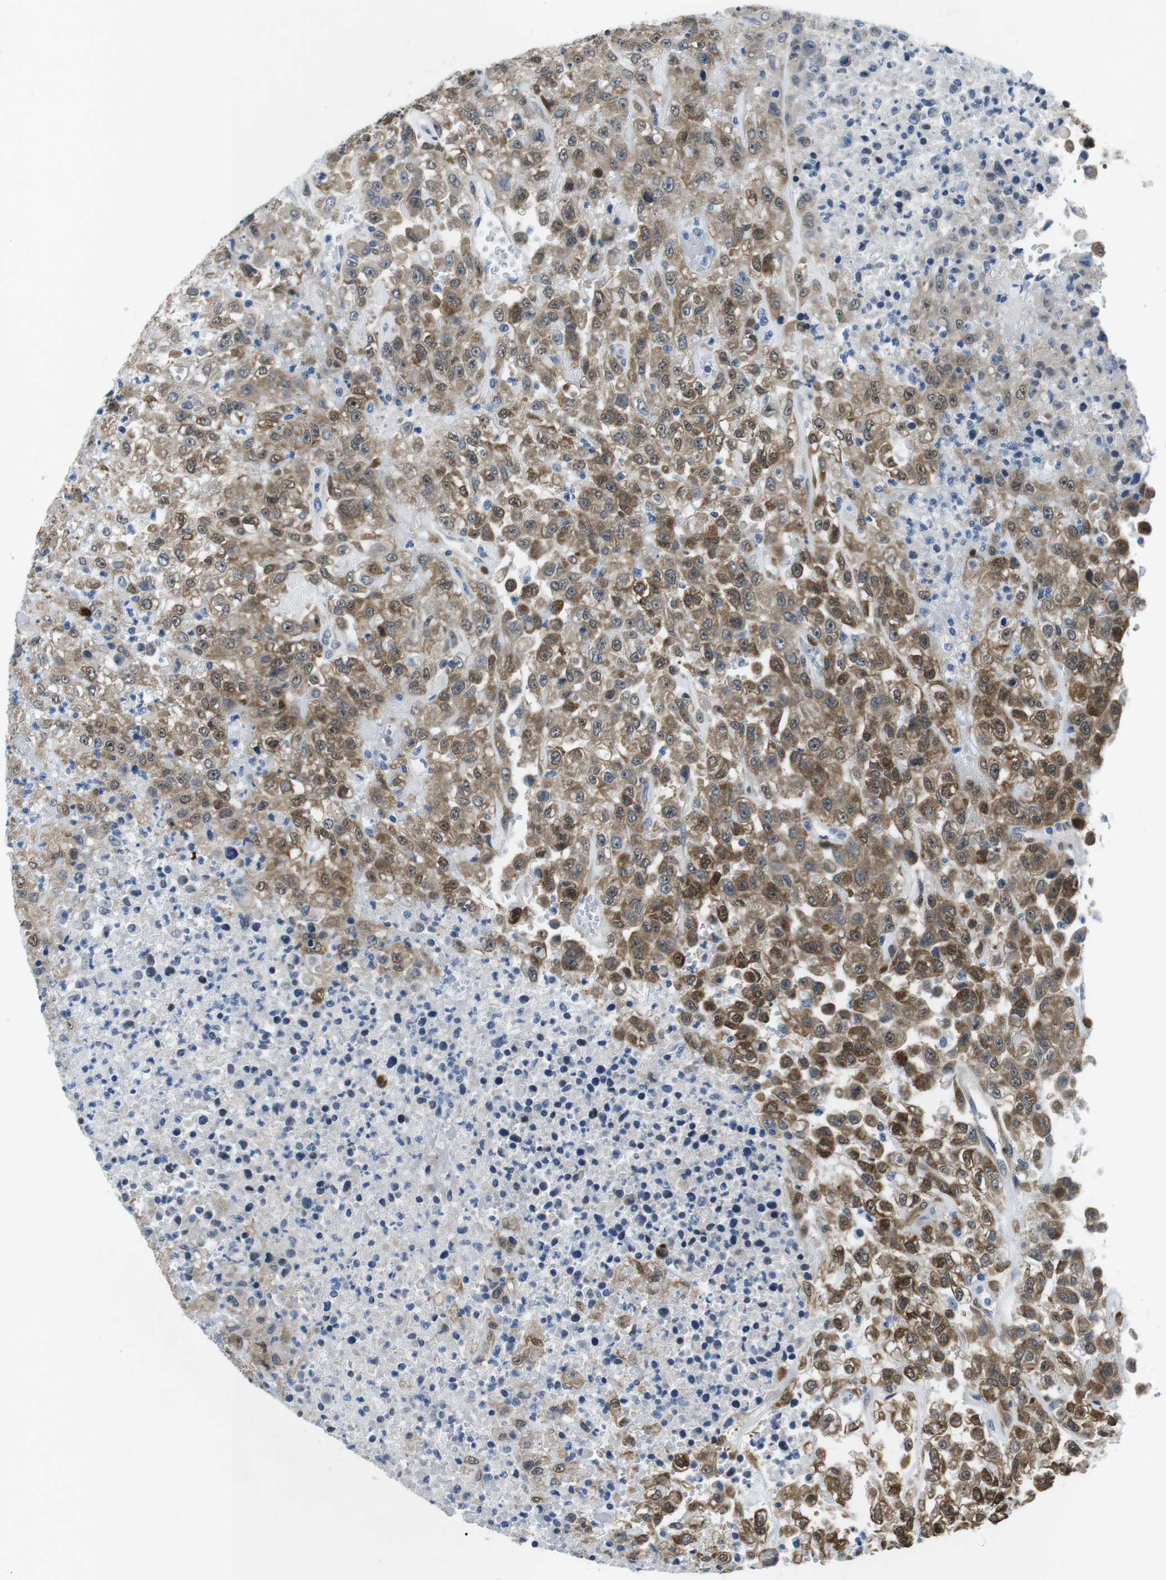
{"staining": {"intensity": "moderate", "quantity": ">75%", "location": "cytoplasmic/membranous"}, "tissue": "urothelial cancer", "cell_type": "Tumor cells", "image_type": "cancer", "snomed": [{"axis": "morphology", "description": "Urothelial carcinoma, High grade"}, {"axis": "topography", "description": "Urinary bladder"}], "caption": "A brown stain shows moderate cytoplasmic/membranous expression of a protein in urothelial cancer tumor cells.", "gene": "PHLDA1", "patient": {"sex": "male", "age": 46}}